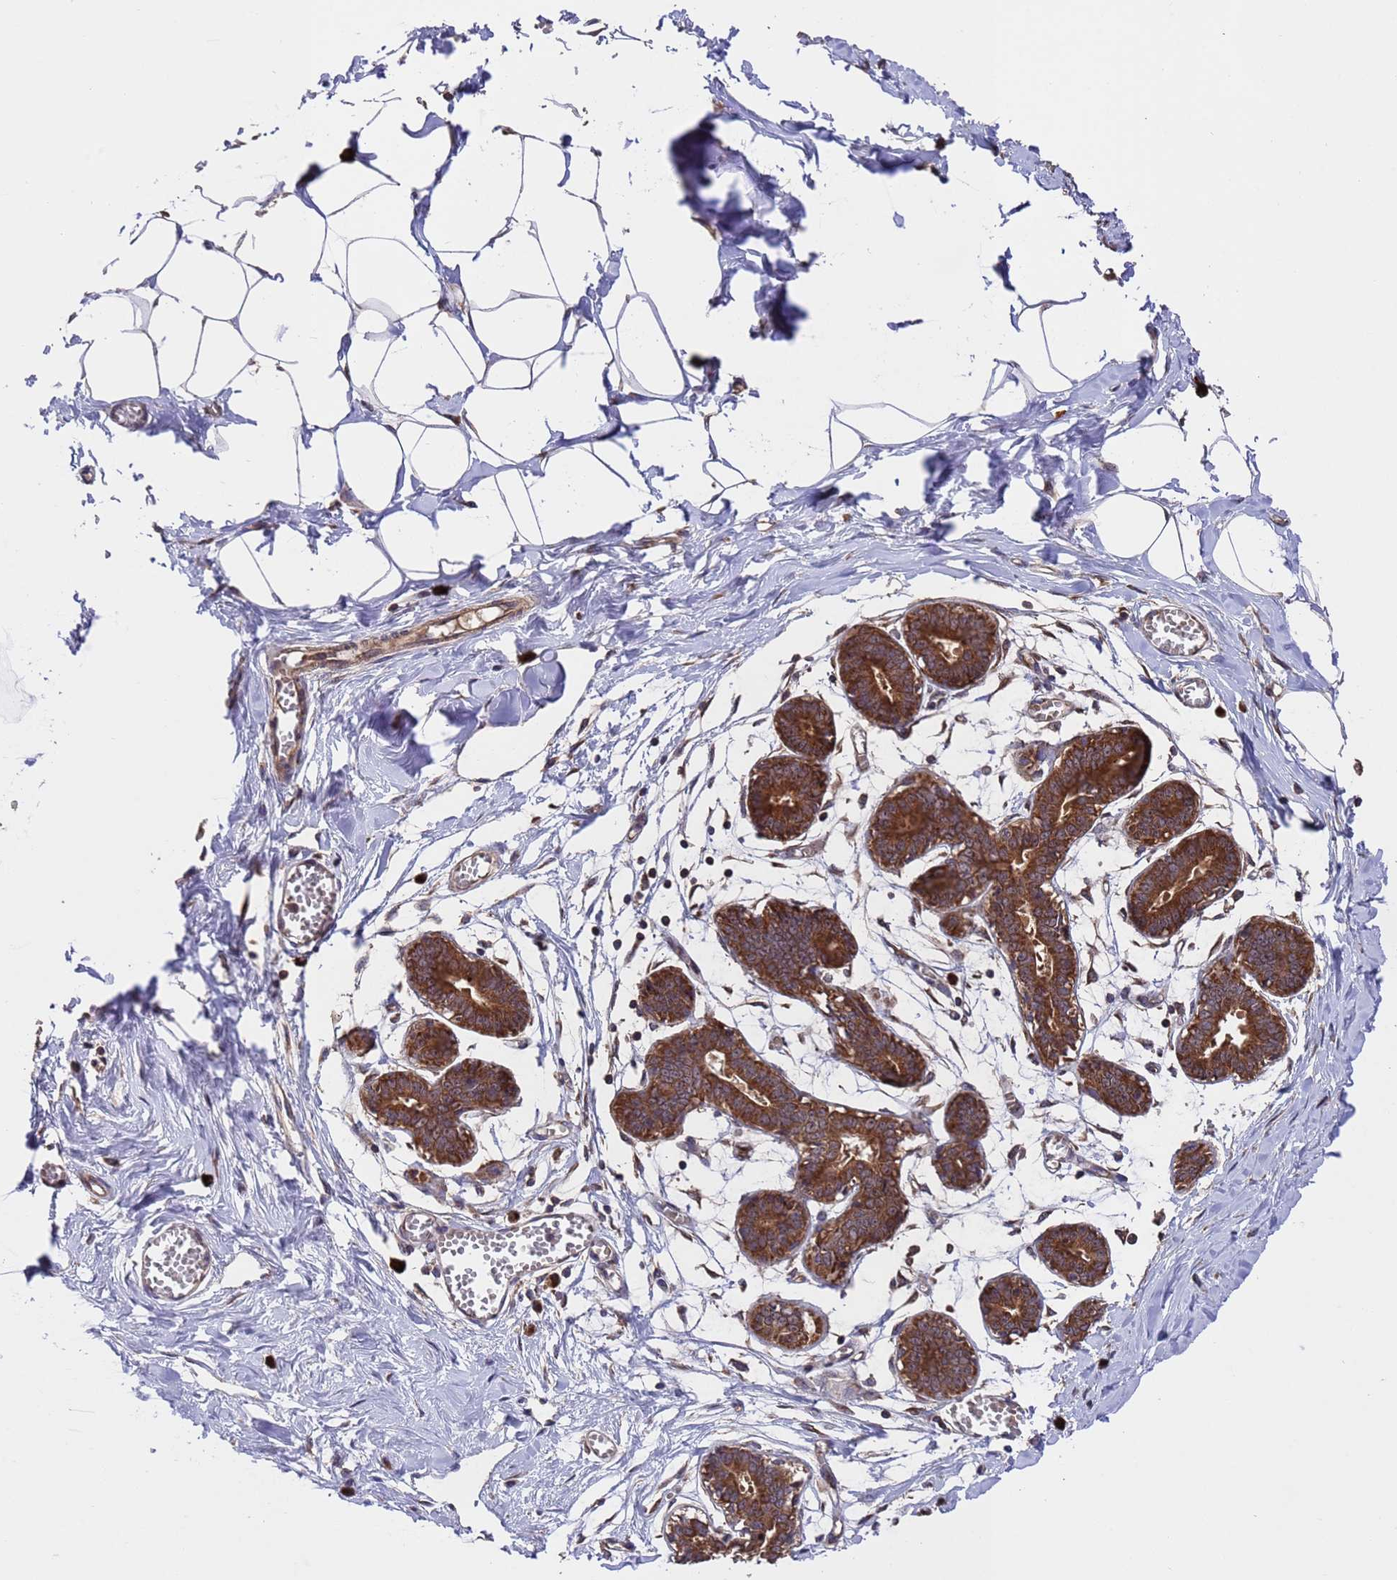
{"staining": {"intensity": "weak", "quantity": "25%-75%", "location": "cytoplasmic/membranous"}, "tissue": "breast", "cell_type": "Adipocytes", "image_type": "normal", "snomed": [{"axis": "morphology", "description": "Normal tissue, NOS"}, {"axis": "topography", "description": "Breast"}], "caption": "A high-resolution image shows IHC staining of unremarkable breast, which demonstrates weak cytoplasmic/membranous expression in approximately 25%-75% of adipocytes. (DAB (3,3'-diaminobenzidine) IHC, brown staining for protein, blue staining for nuclei).", "gene": "TSR3", "patient": {"sex": "female", "age": 27}}